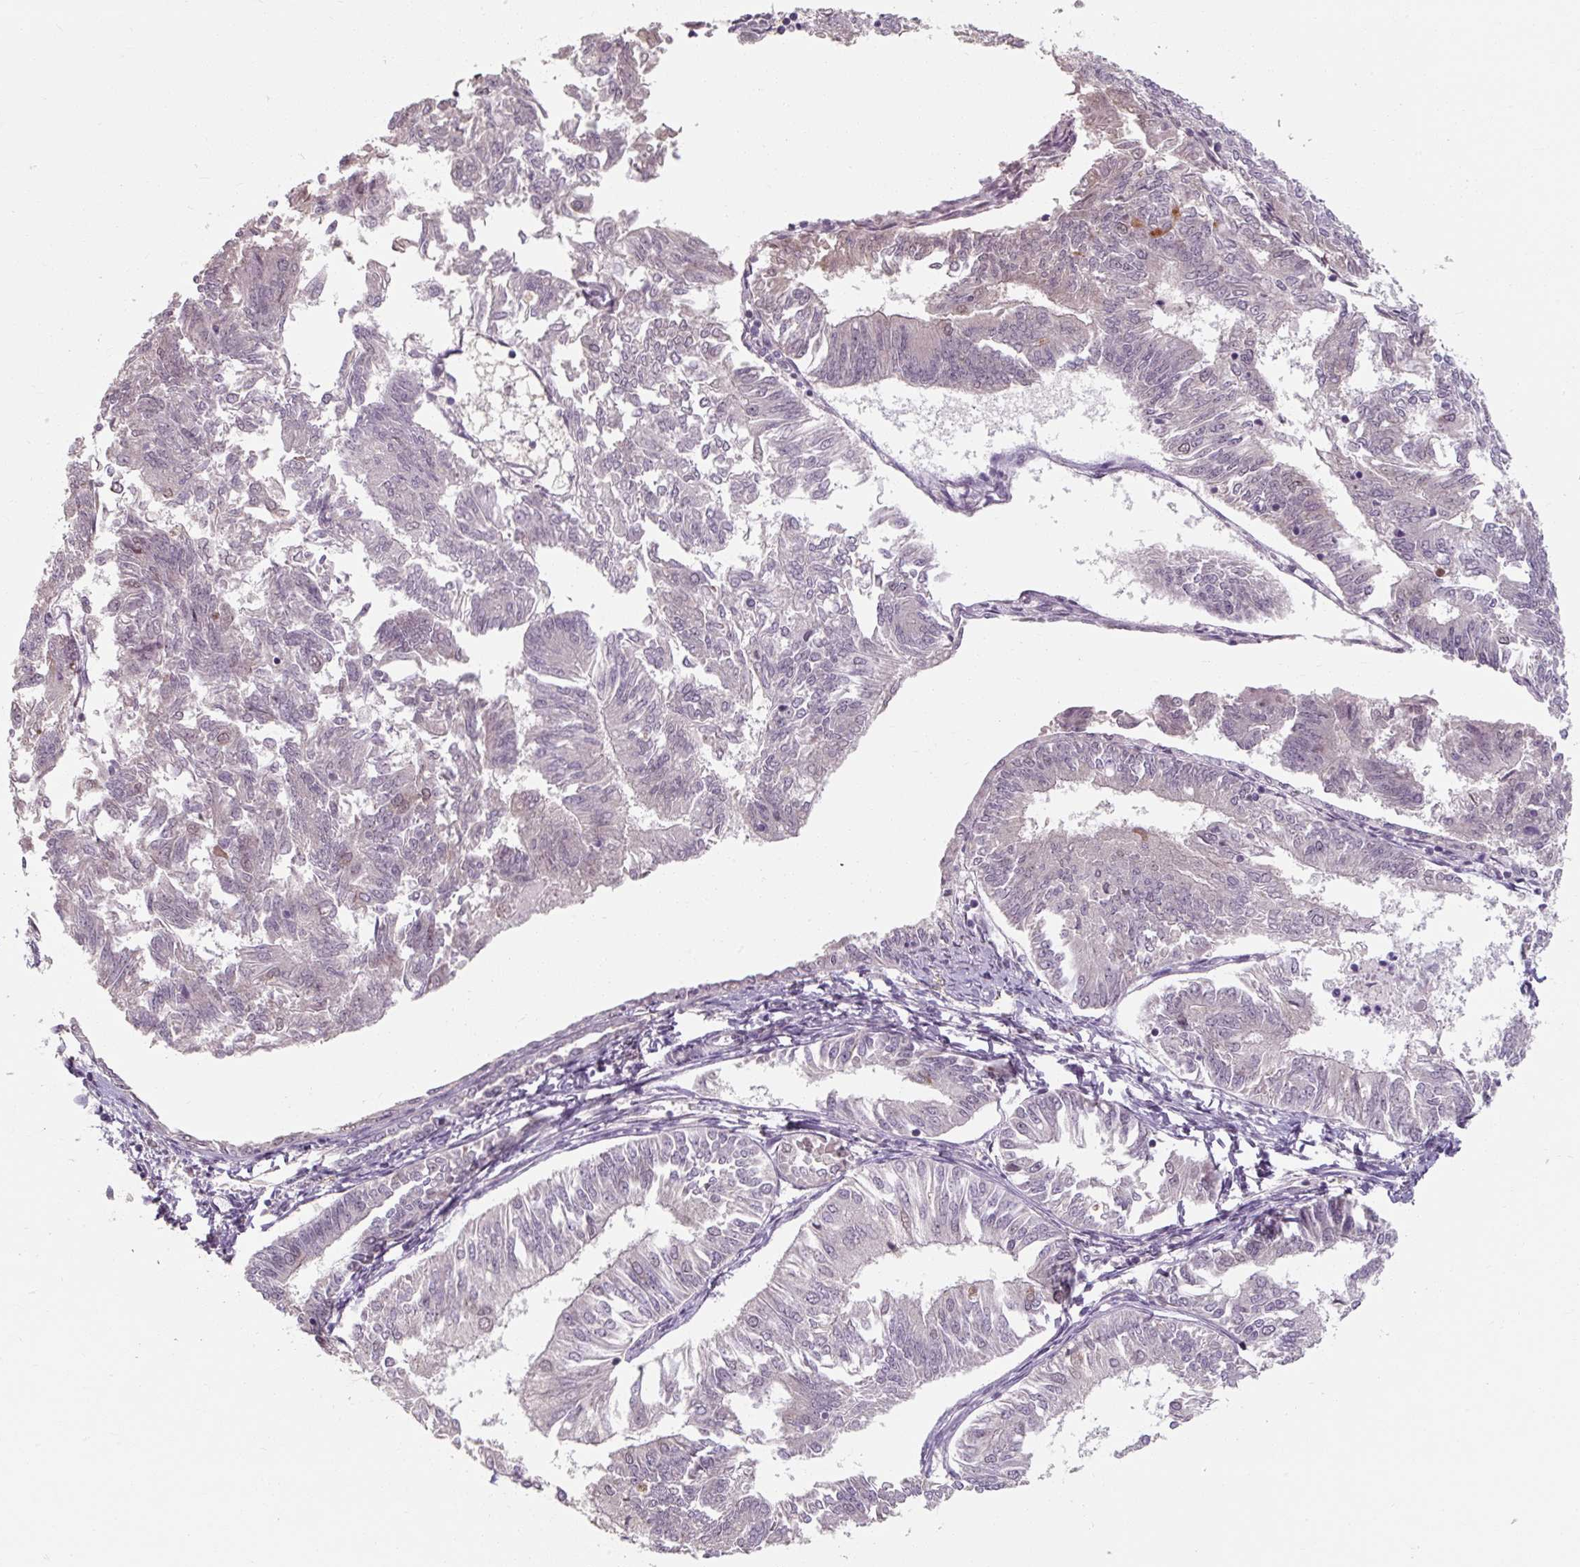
{"staining": {"intensity": "negative", "quantity": "none", "location": "none"}, "tissue": "endometrial cancer", "cell_type": "Tumor cells", "image_type": "cancer", "snomed": [{"axis": "morphology", "description": "Adenocarcinoma, NOS"}, {"axis": "topography", "description": "Endometrium"}], "caption": "The photomicrograph exhibits no staining of tumor cells in endometrial cancer (adenocarcinoma).", "gene": "ZFTRAF1", "patient": {"sex": "female", "age": 58}}